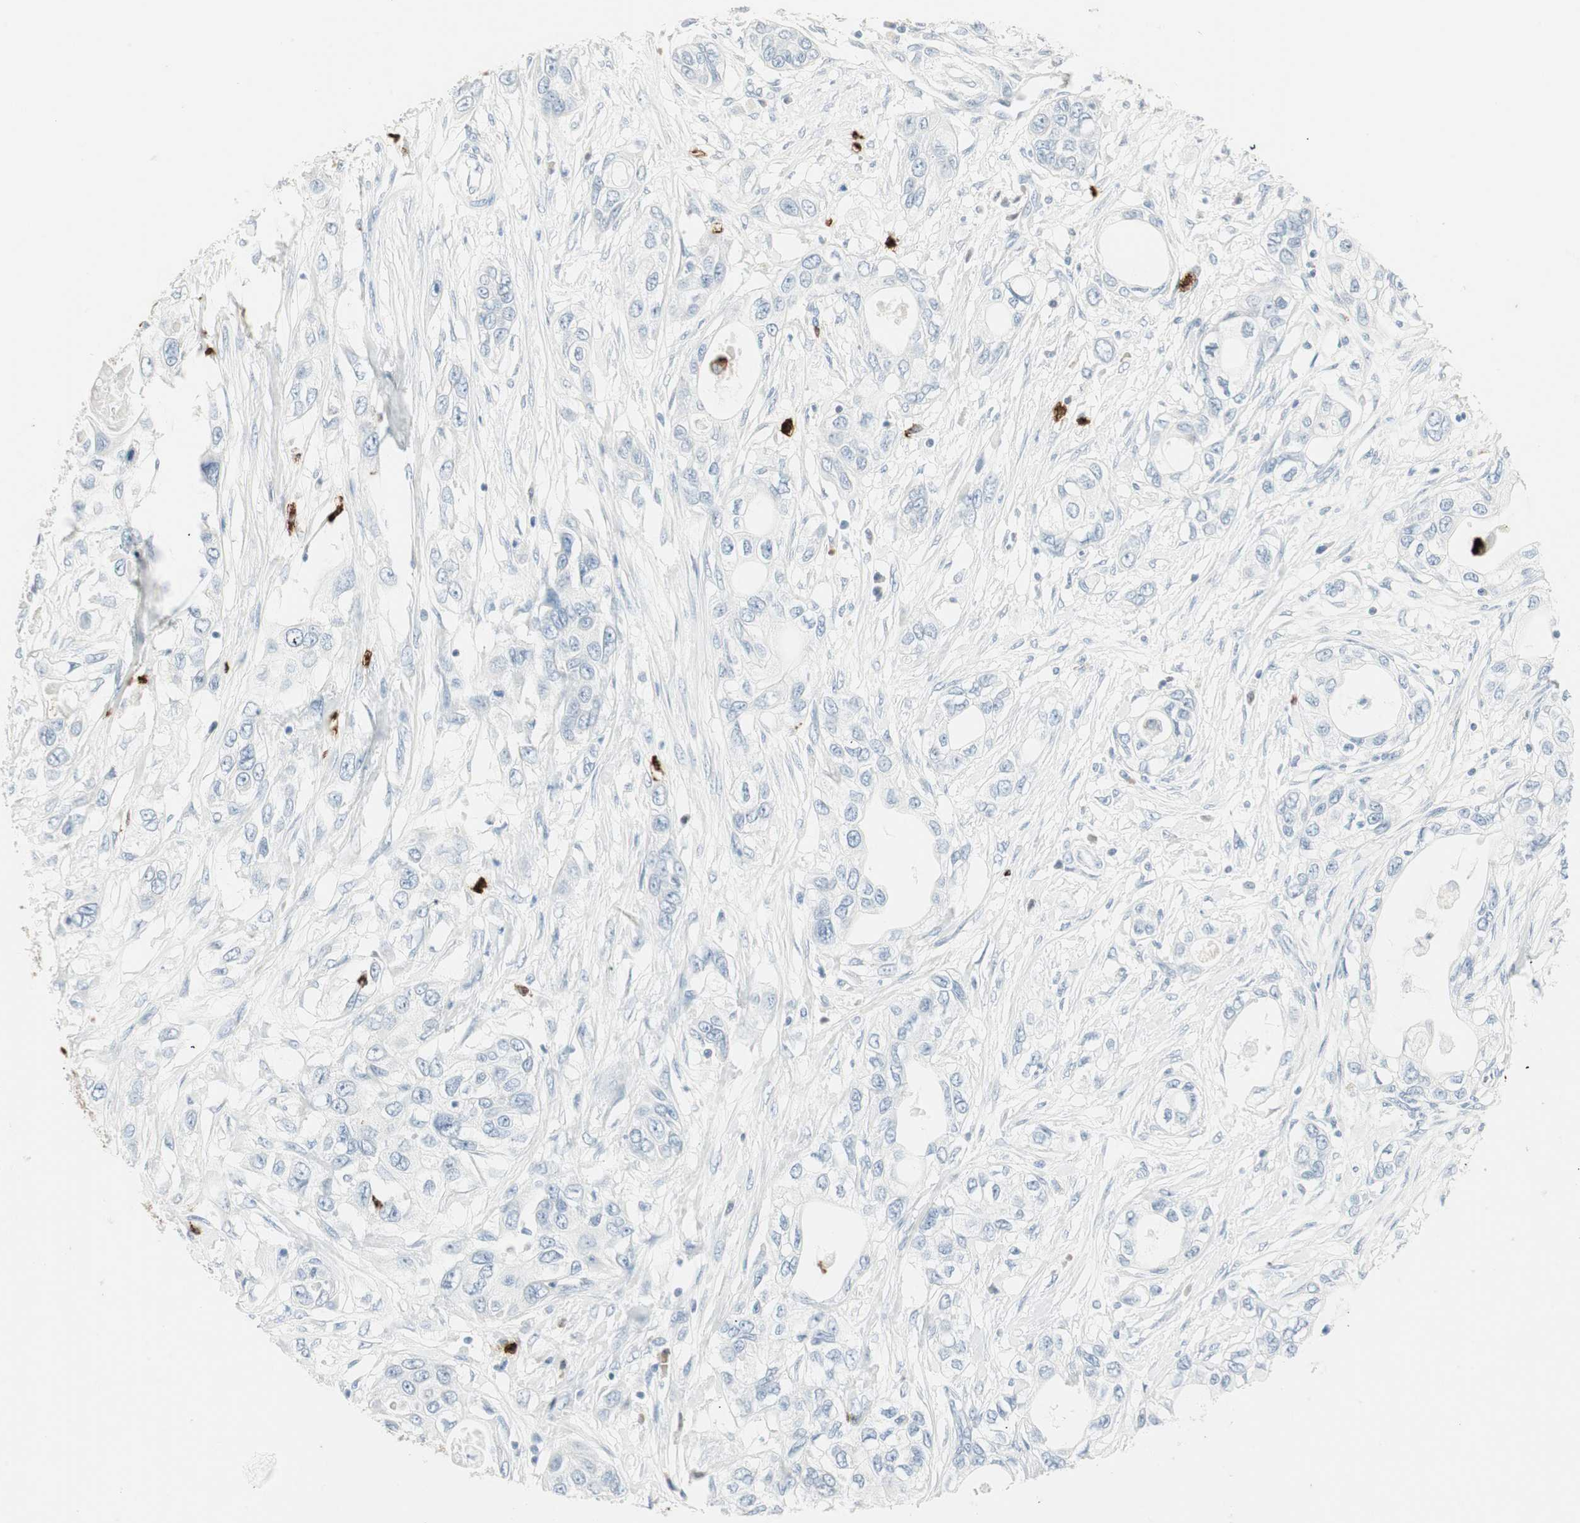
{"staining": {"intensity": "negative", "quantity": "none", "location": "none"}, "tissue": "pancreatic cancer", "cell_type": "Tumor cells", "image_type": "cancer", "snomed": [{"axis": "morphology", "description": "Adenocarcinoma, NOS"}, {"axis": "topography", "description": "Pancreas"}], "caption": "Tumor cells are negative for brown protein staining in adenocarcinoma (pancreatic).", "gene": "PRTN3", "patient": {"sex": "female", "age": 70}}